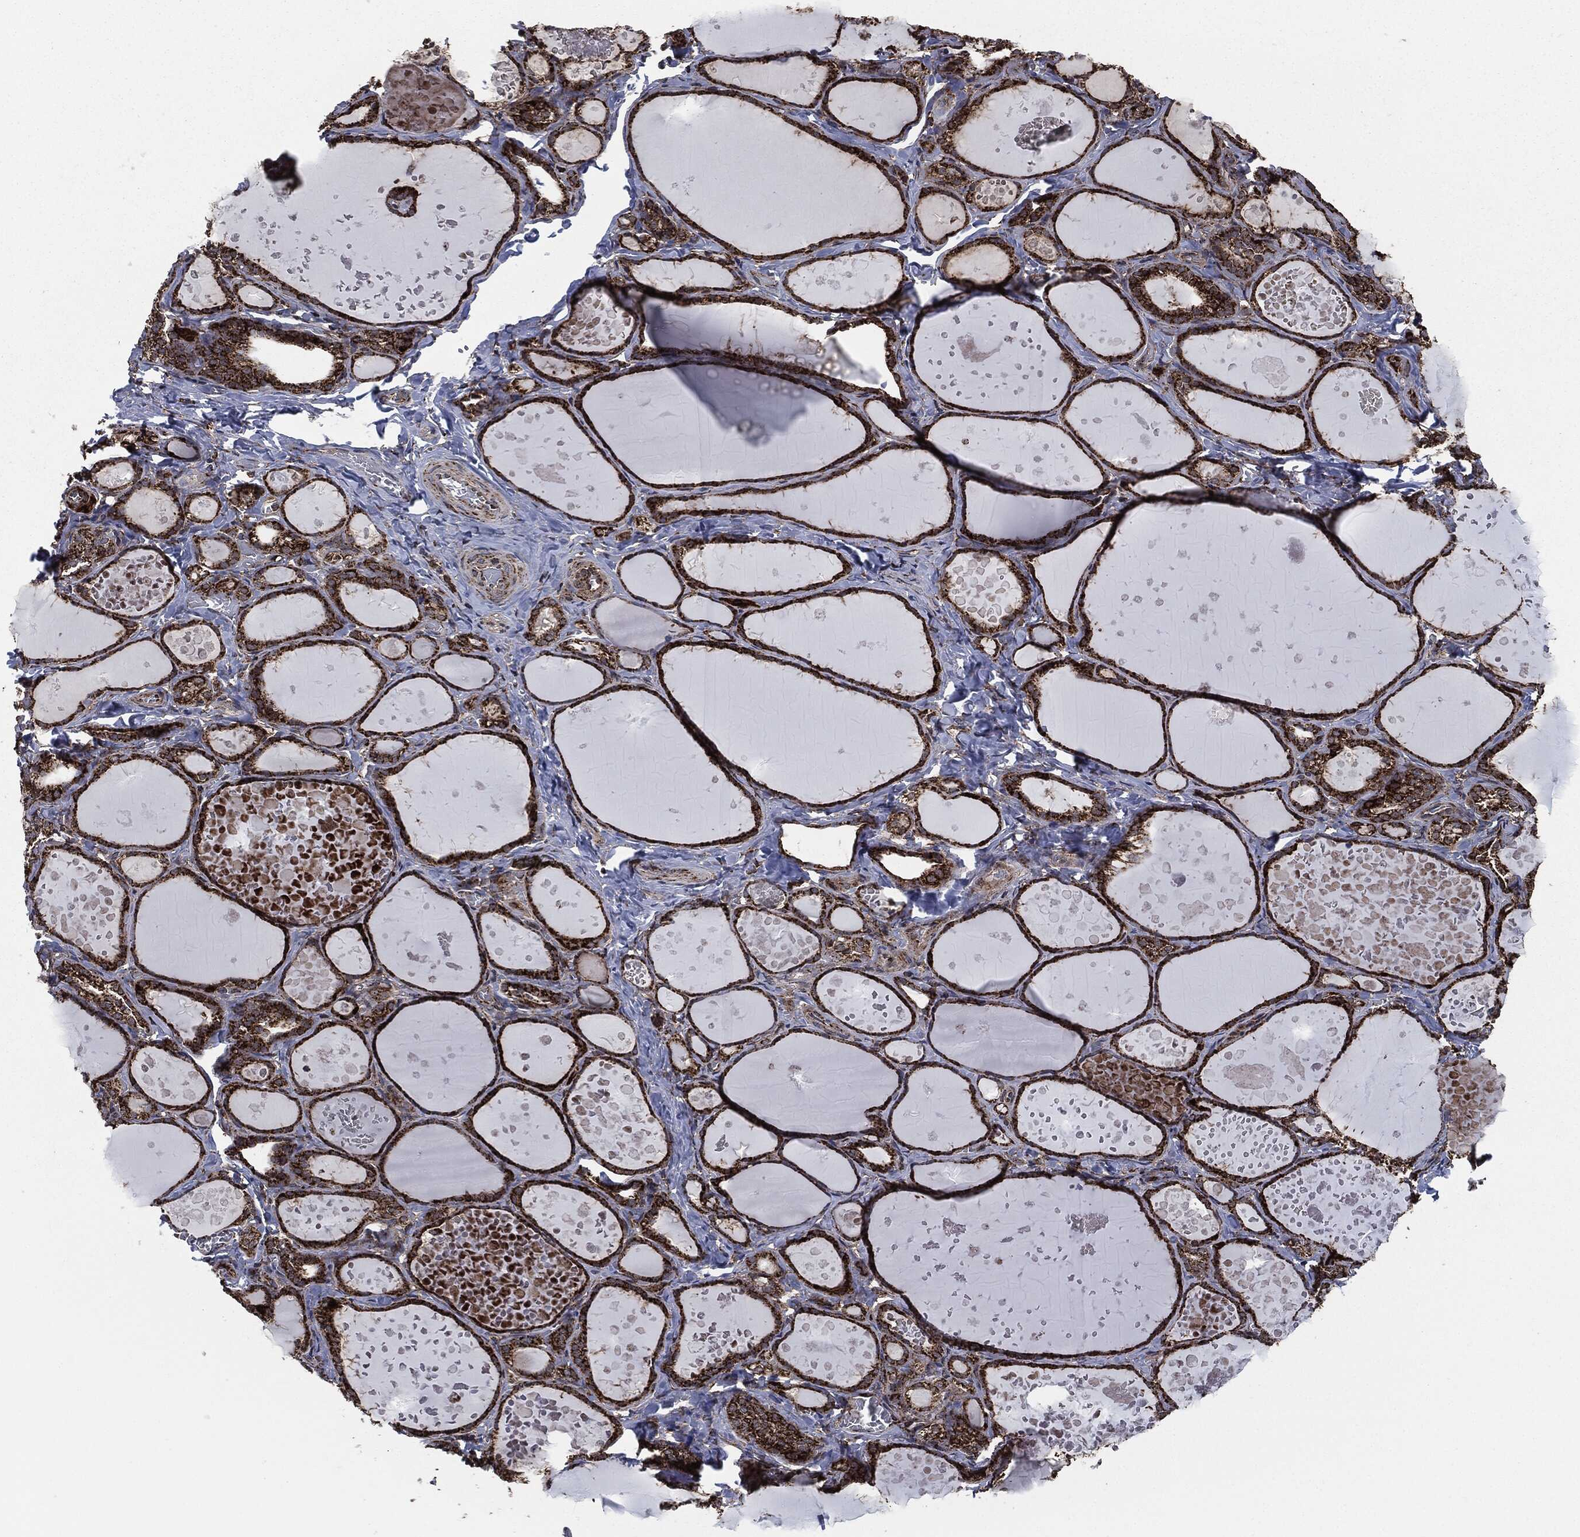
{"staining": {"intensity": "strong", "quantity": ">75%", "location": "cytoplasmic/membranous"}, "tissue": "thyroid gland", "cell_type": "Glandular cells", "image_type": "normal", "snomed": [{"axis": "morphology", "description": "Normal tissue, NOS"}, {"axis": "topography", "description": "Thyroid gland"}], "caption": "Immunohistochemical staining of unremarkable human thyroid gland reveals strong cytoplasmic/membranous protein staining in approximately >75% of glandular cells. (Stains: DAB (3,3'-diaminobenzidine) in brown, nuclei in blue, Microscopy: brightfield microscopy at high magnification).", "gene": "FH", "patient": {"sex": "female", "age": 56}}